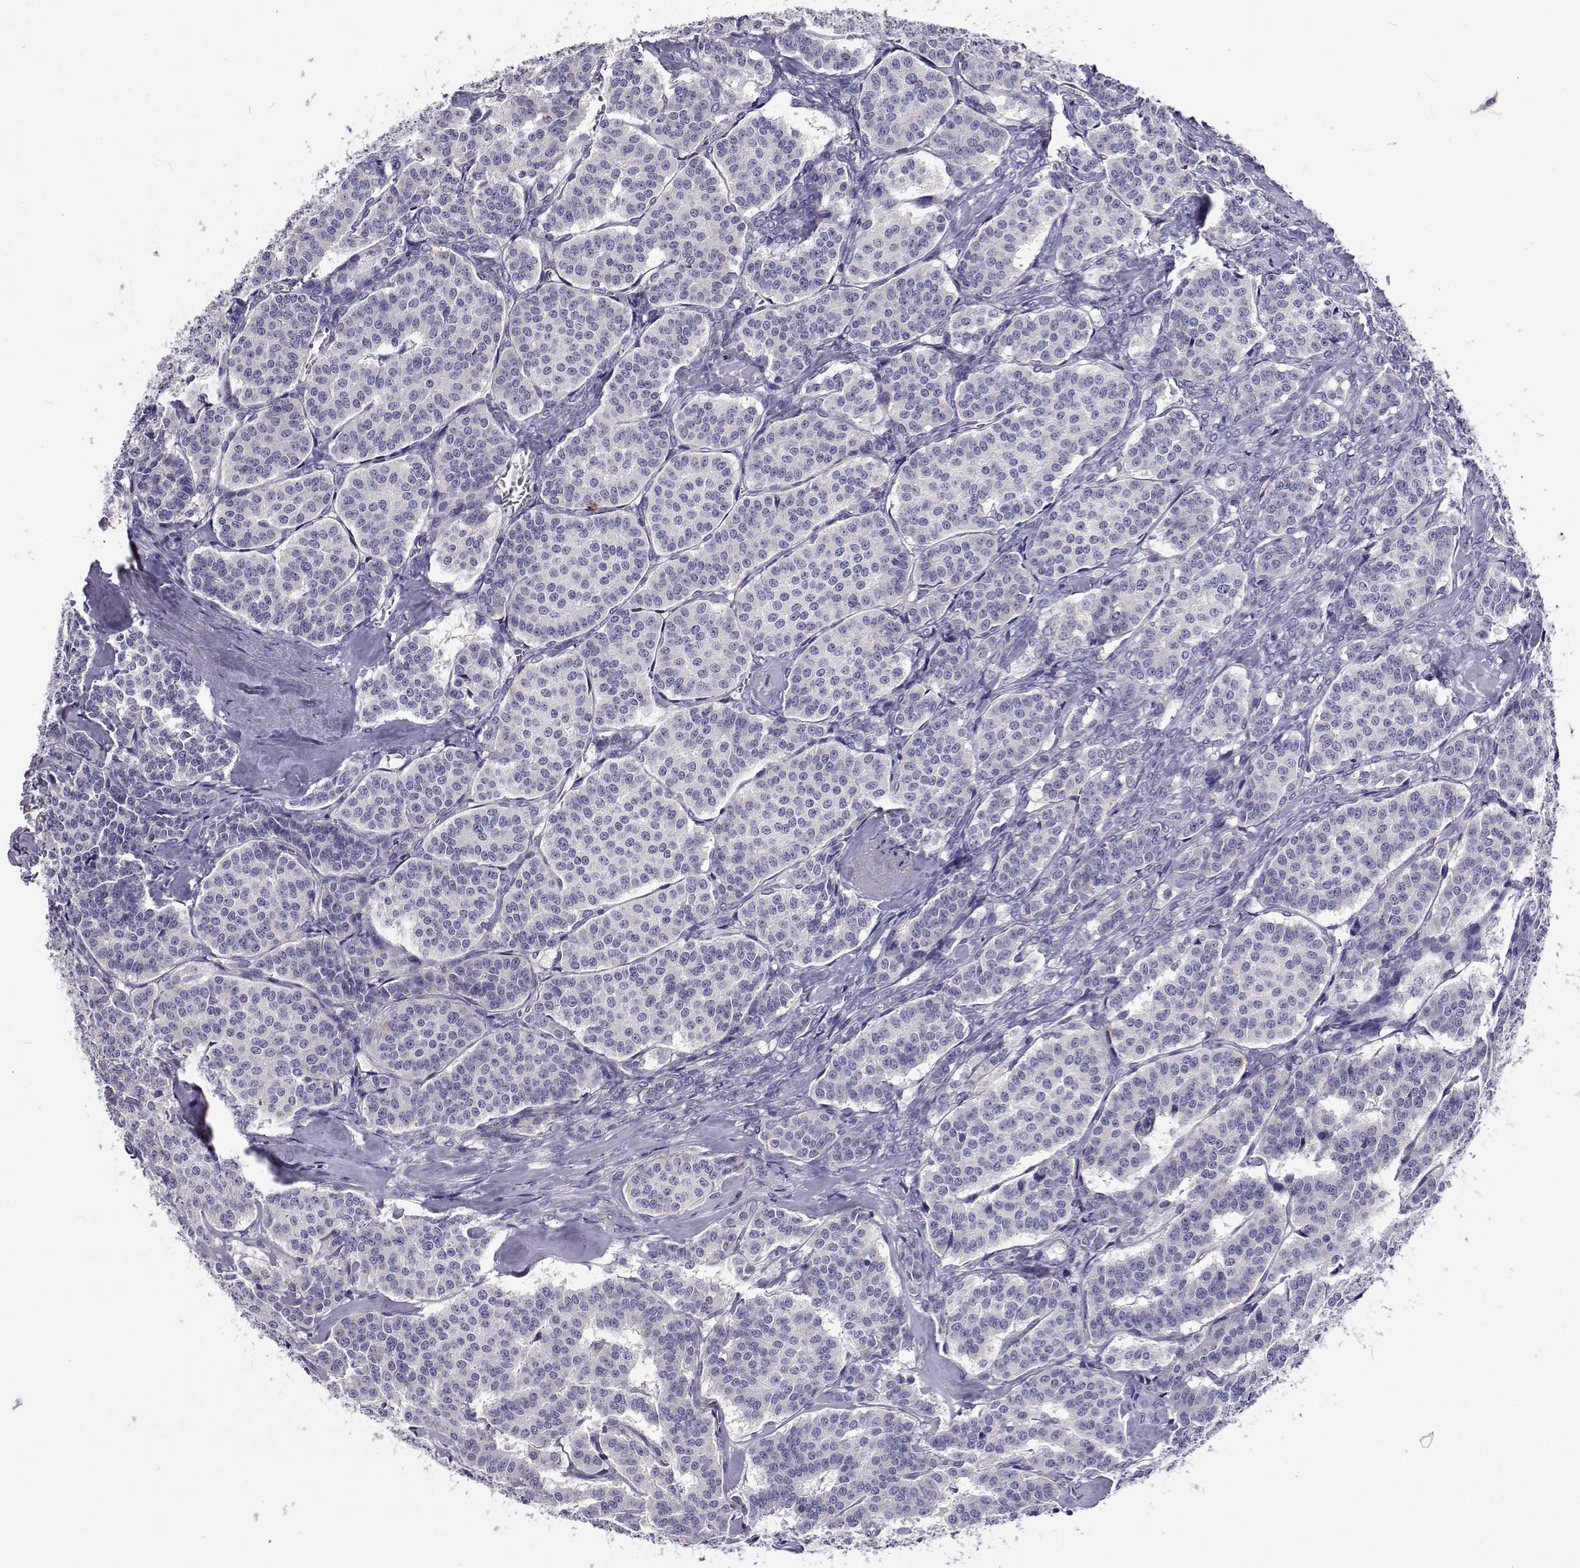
{"staining": {"intensity": "negative", "quantity": "none", "location": "none"}, "tissue": "carcinoid", "cell_type": "Tumor cells", "image_type": "cancer", "snomed": [{"axis": "morphology", "description": "Carcinoid, malignant, NOS"}, {"axis": "topography", "description": "Lung"}], "caption": "Image shows no significant protein positivity in tumor cells of carcinoid.", "gene": "LHFPL7", "patient": {"sex": "female", "age": 46}}